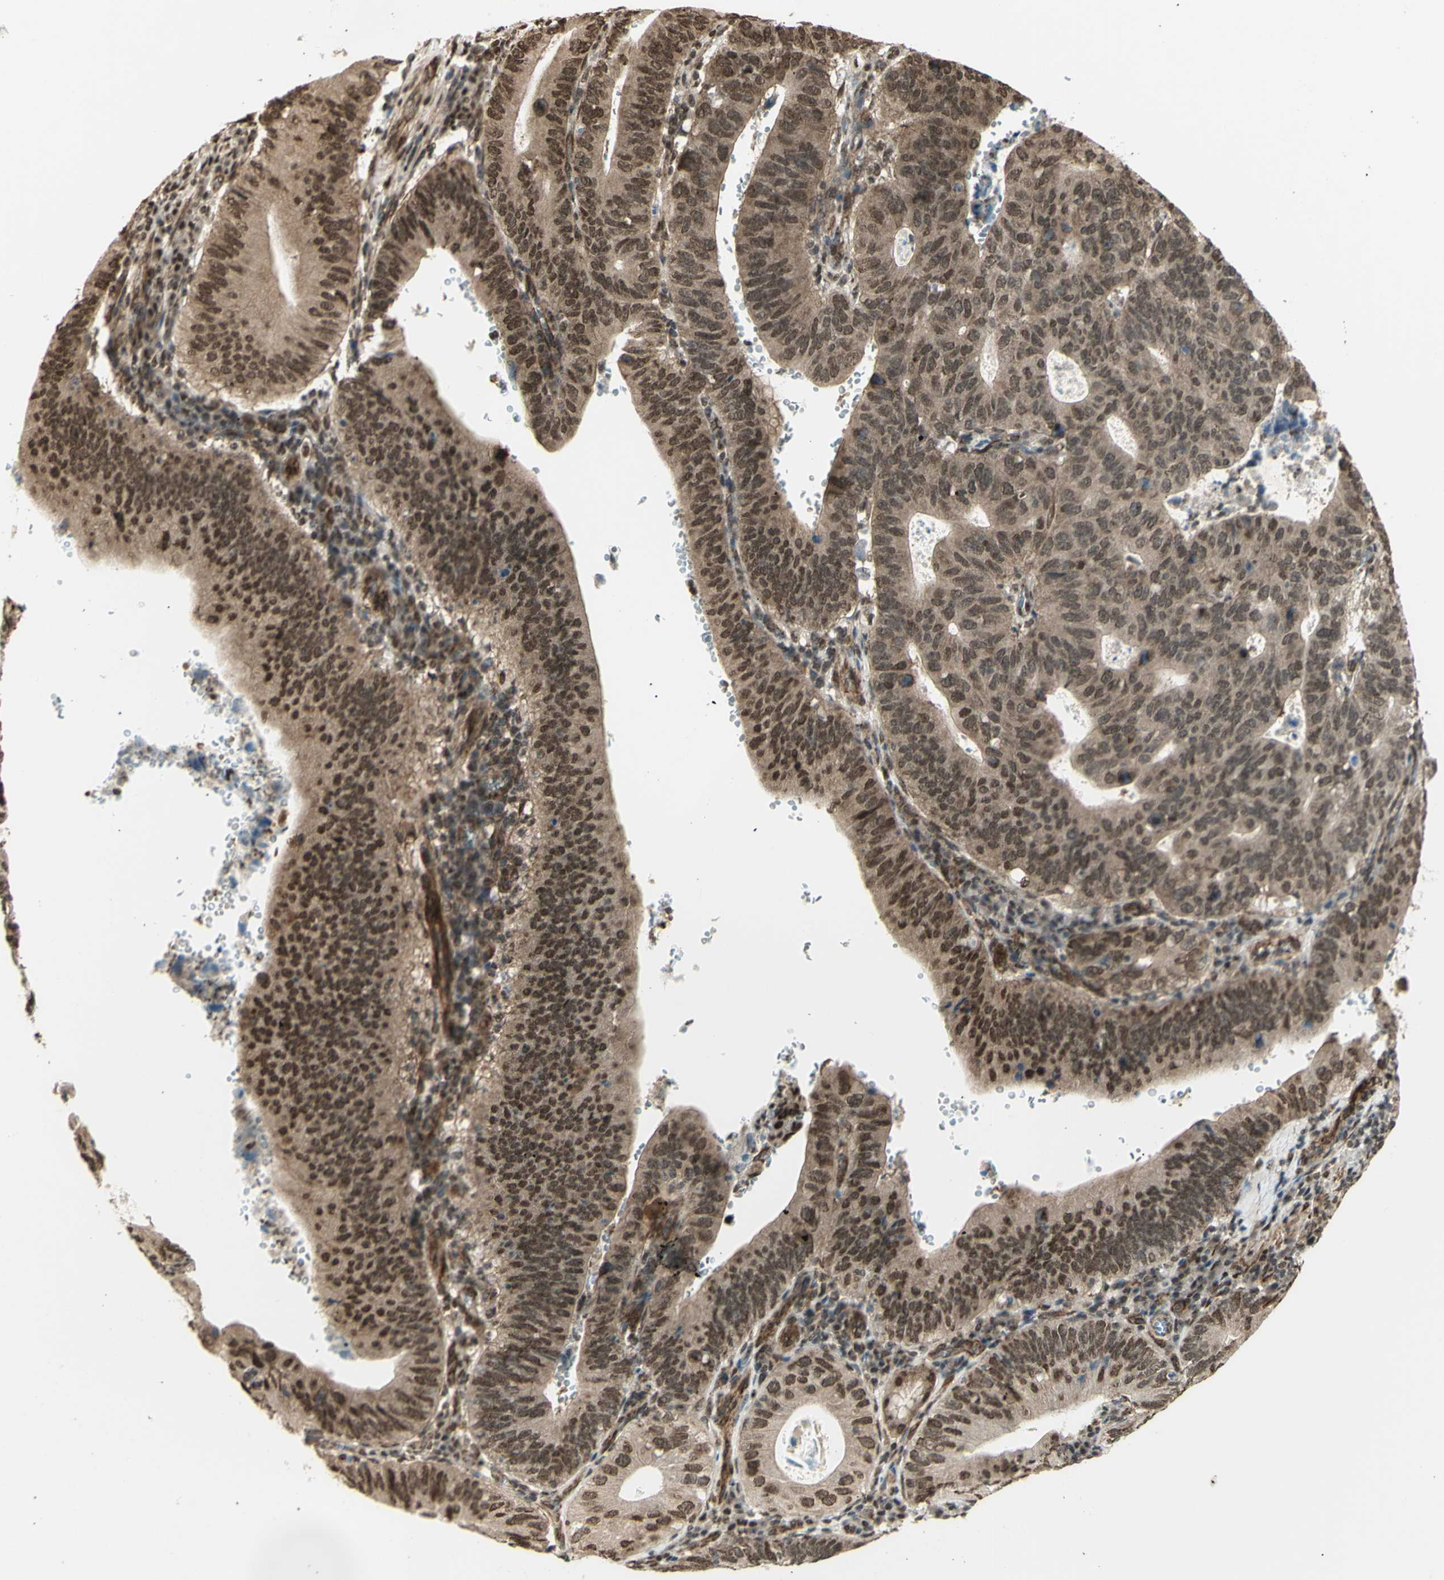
{"staining": {"intensity": "strong", "quantity": ">75%", "location": "nuclear"}, "tissue": "stomach cancer", "cell_type": "Tumor cells", "image_type": "cancer", "snomed": [{"axis": "morphology", "description": "Adenocarcinoma, NOS"}, {"axis": "topography", "description": "Stomach"}], "caption": "The image exhibits immunohistochemical staining of stomach cancer. There is strong nuclear expression is appreciated in approximately >75% of tumor cells.", "gene": "ZMYM6", "patient": {"sex": "male", "age": 59}}